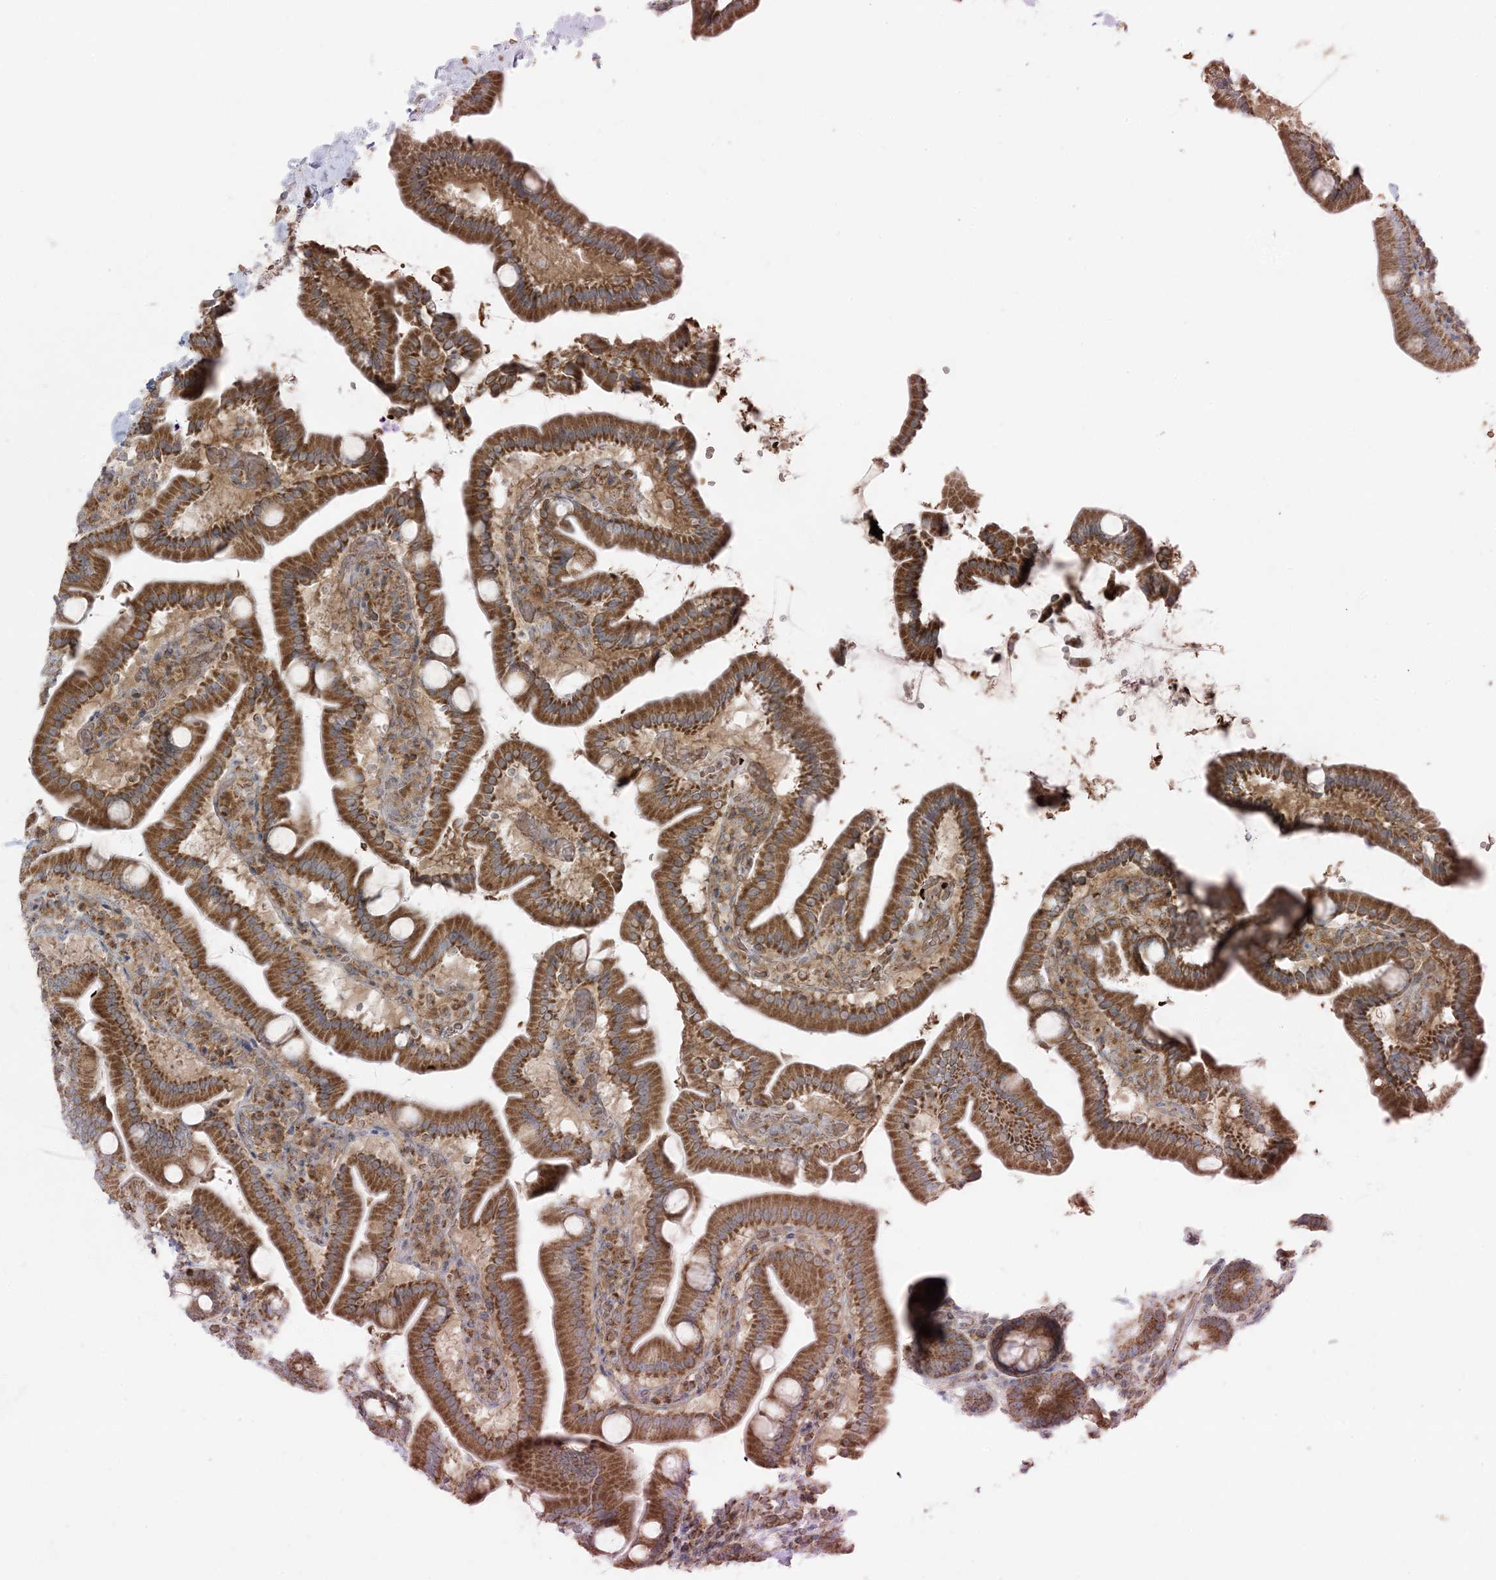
{"staining": {"intensity": "strong", "quantity": ">75%", "location": "cytoplasmic/membranous"}, "tissue": "duodenum", "cell_type": "Glandular cells", "image_type": "normal", "snomed": [{"axis": "morphology", "description": "Normal tissue, NOS"}, {"axis": "topography", "description": "Duodenum"}], "caption": "This micrograph shows IHC staining of unremarkable human duodenum, with high strong cytoplasmic/membranous positivity in about >75% of glandular cells.", "gene": "PIK3R4", "patient": {"sex": "male", "age": 55}}